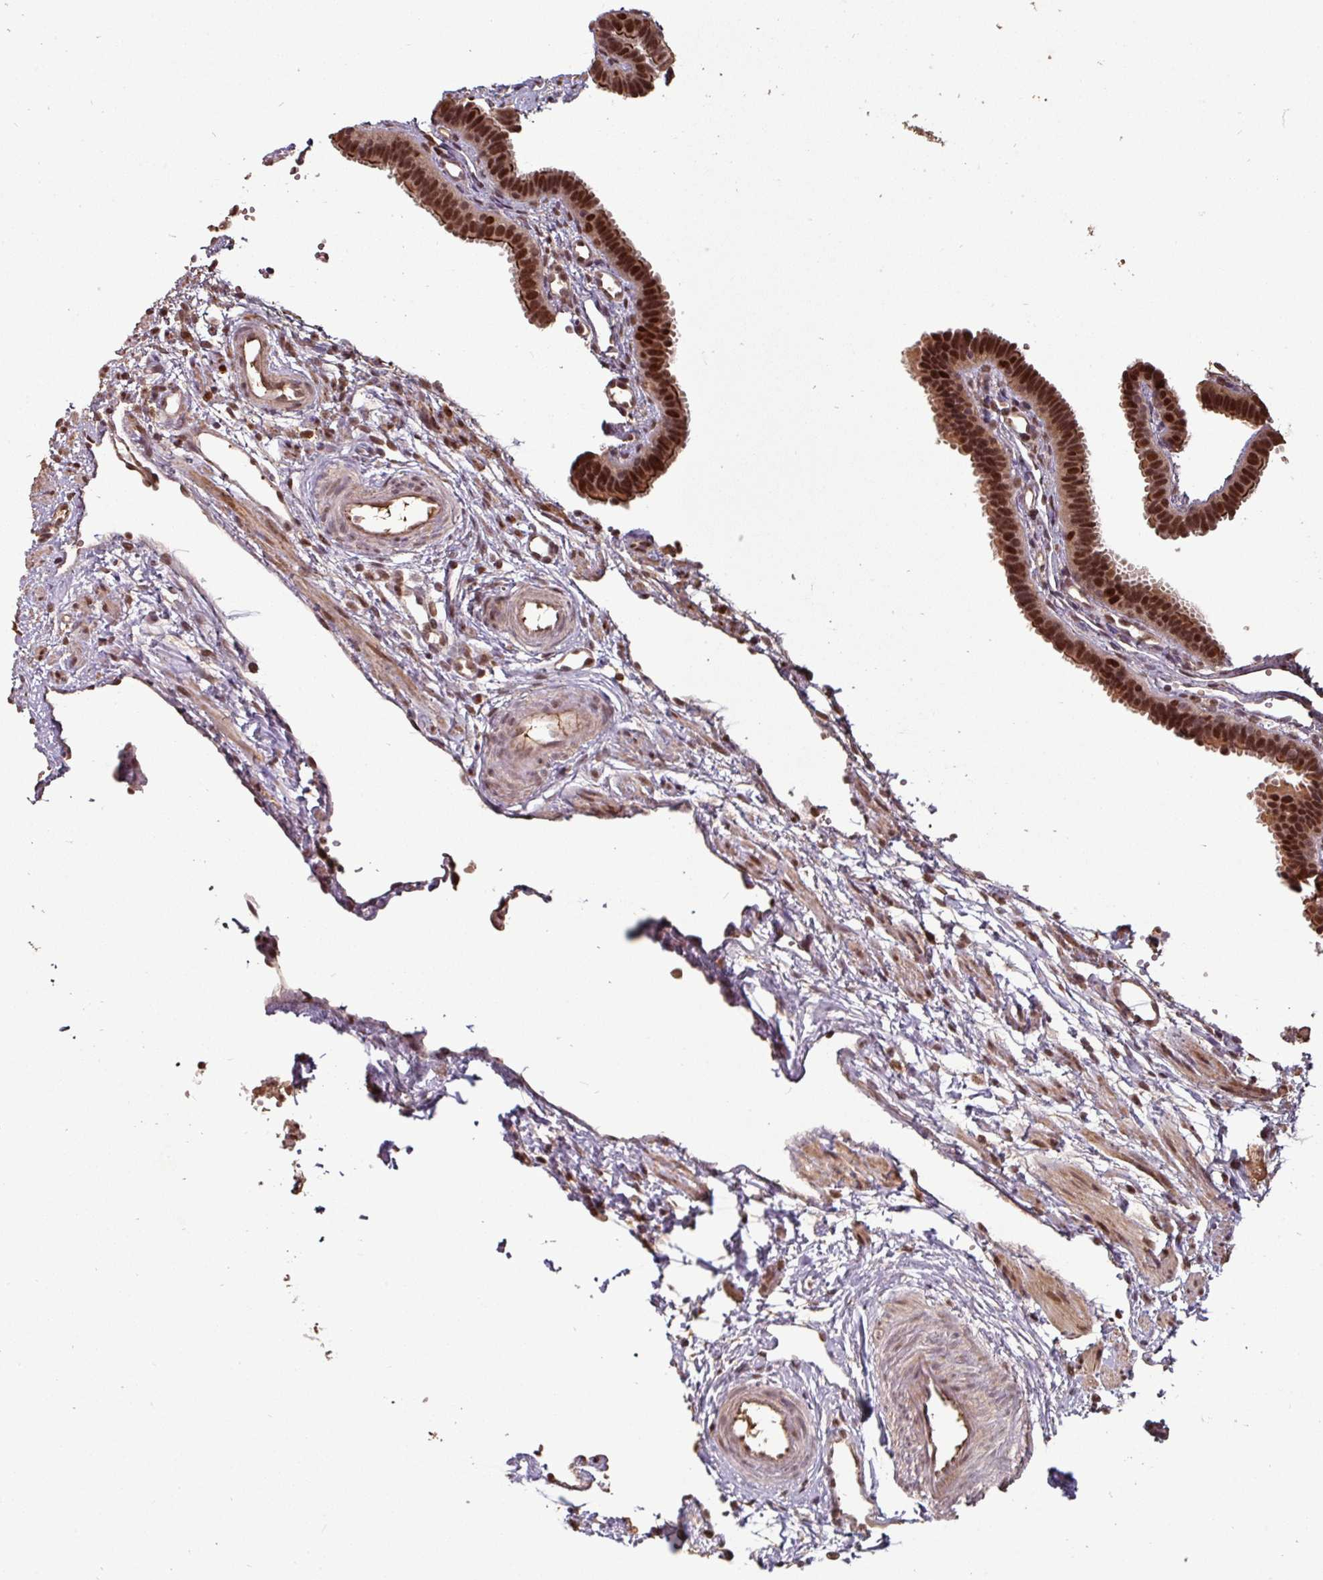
{"staining": {"intensity": "strong", "quantity": ">75%", "location": "cytoplasmic/membranous,nuclear"}, "tissue": "fallopian tube", "cell_type": "Glandular cells", "image_type": "normal", "snomed": [{"axis": "morphology", "description": "Normal tissue, NOS"}, {"axis": "topography", "description": "Fallopian tube"}], "caption": "Fallopian tube was stained to show a protein in brown. There is high levels of strong cytoplasmic/membranous,nuclear expression in approximately >75% of glandular cells.", "gene": "POLD1", "patient": {"sex": "female", "age": 37}}